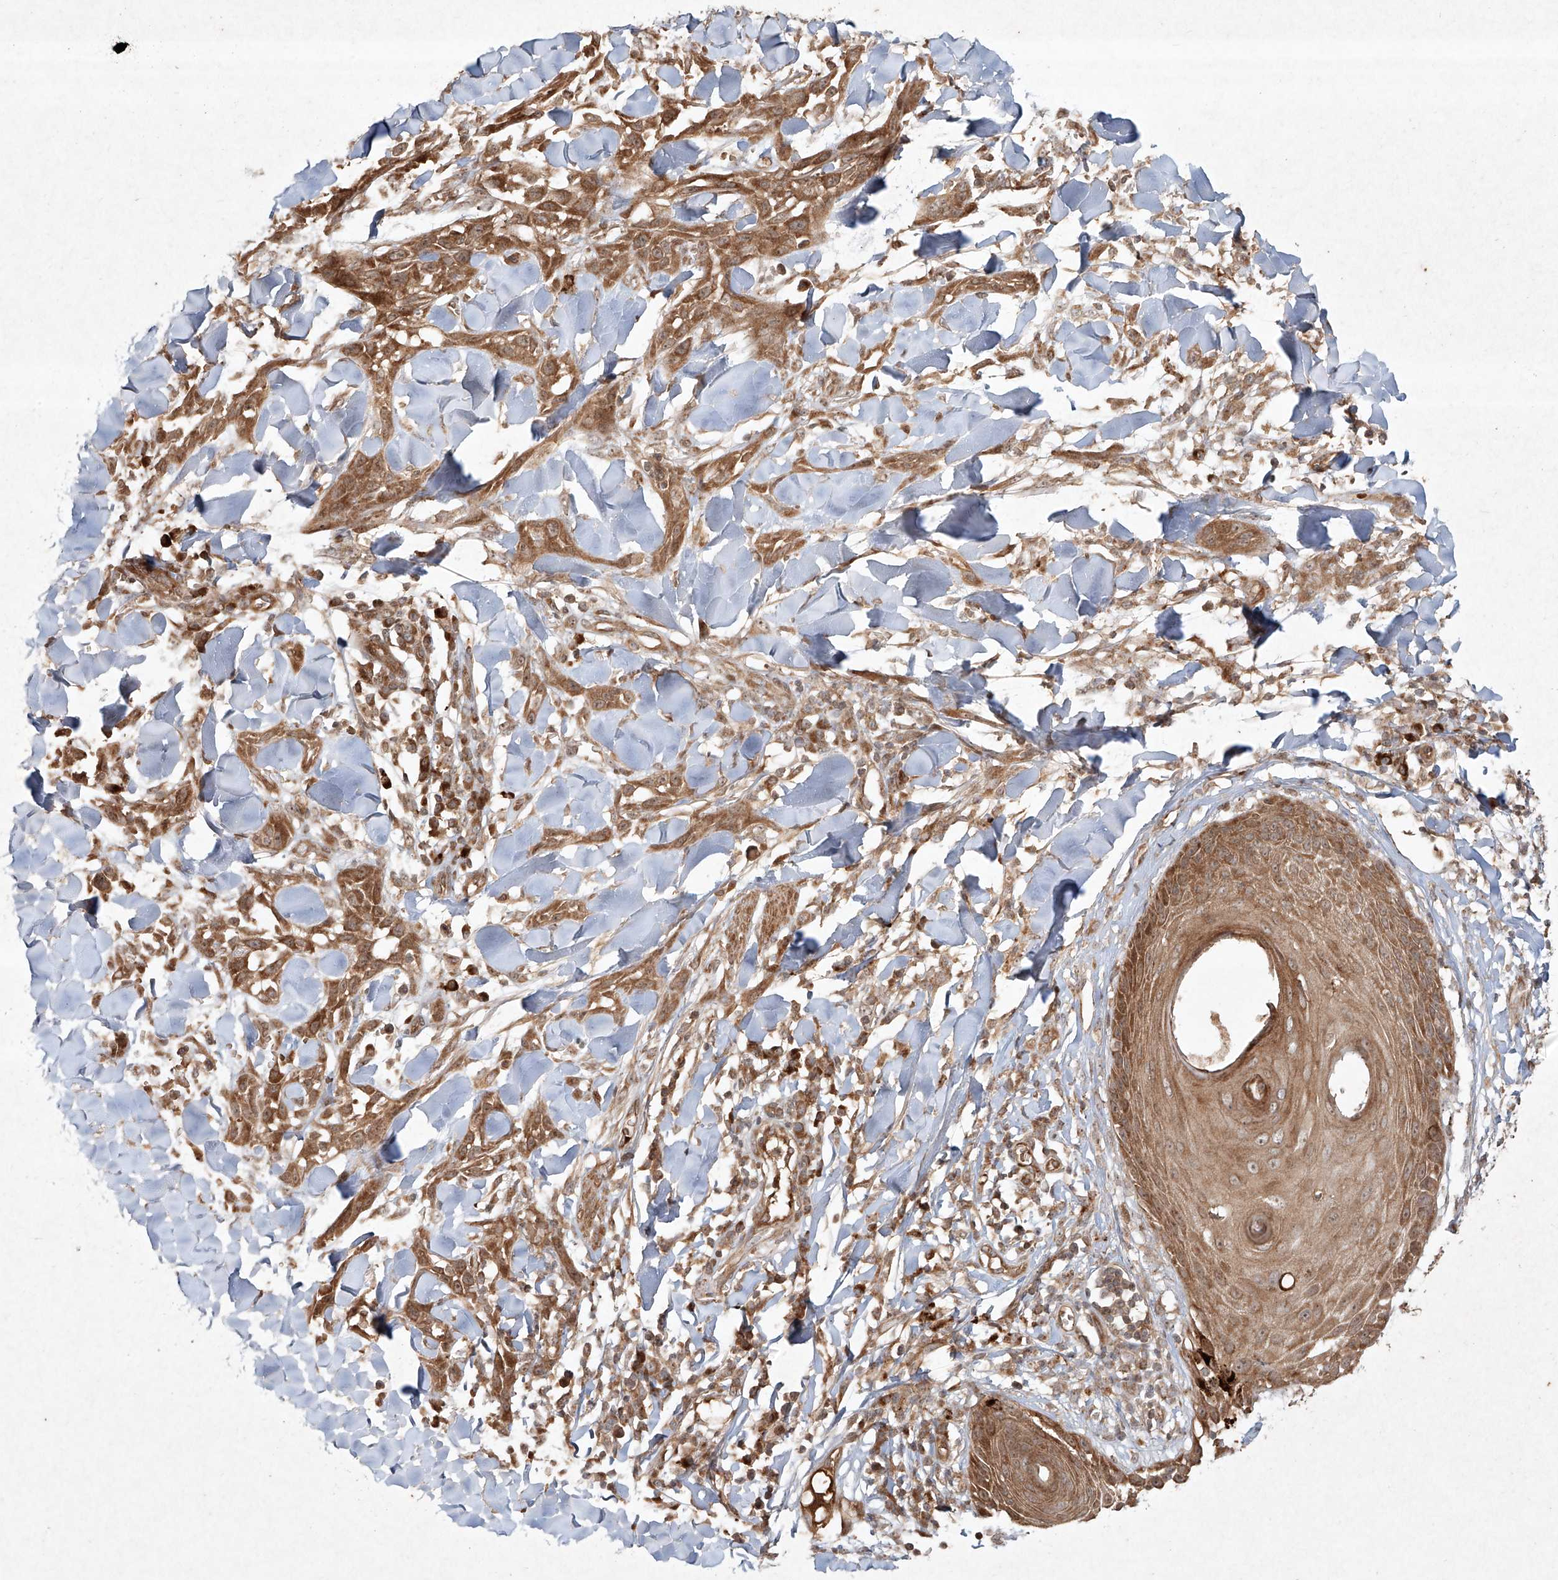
{"staining": {"intensity": "moderate", "quantity": ">75%", "location": "cytoplasmic/membranous"}, "tissue": "skin cancer", "cell_type": "Tumor cells", "image_type": "cancer", "snomed": [{"axis": "morphology", "description": "Squamous cell carcinoma, NOS"}, {"axis": "topography", "description": "Skin"}], "caption": "Moderate cytoplasmic/membranous staining is present in approximately >75% of tumor cells in skin cancer (squamous cell carcinoma). (IHC, brightfield microscopy, high magnification).", "gene": "CYYR1", "patient": {"sex": "male", "age": 24}}